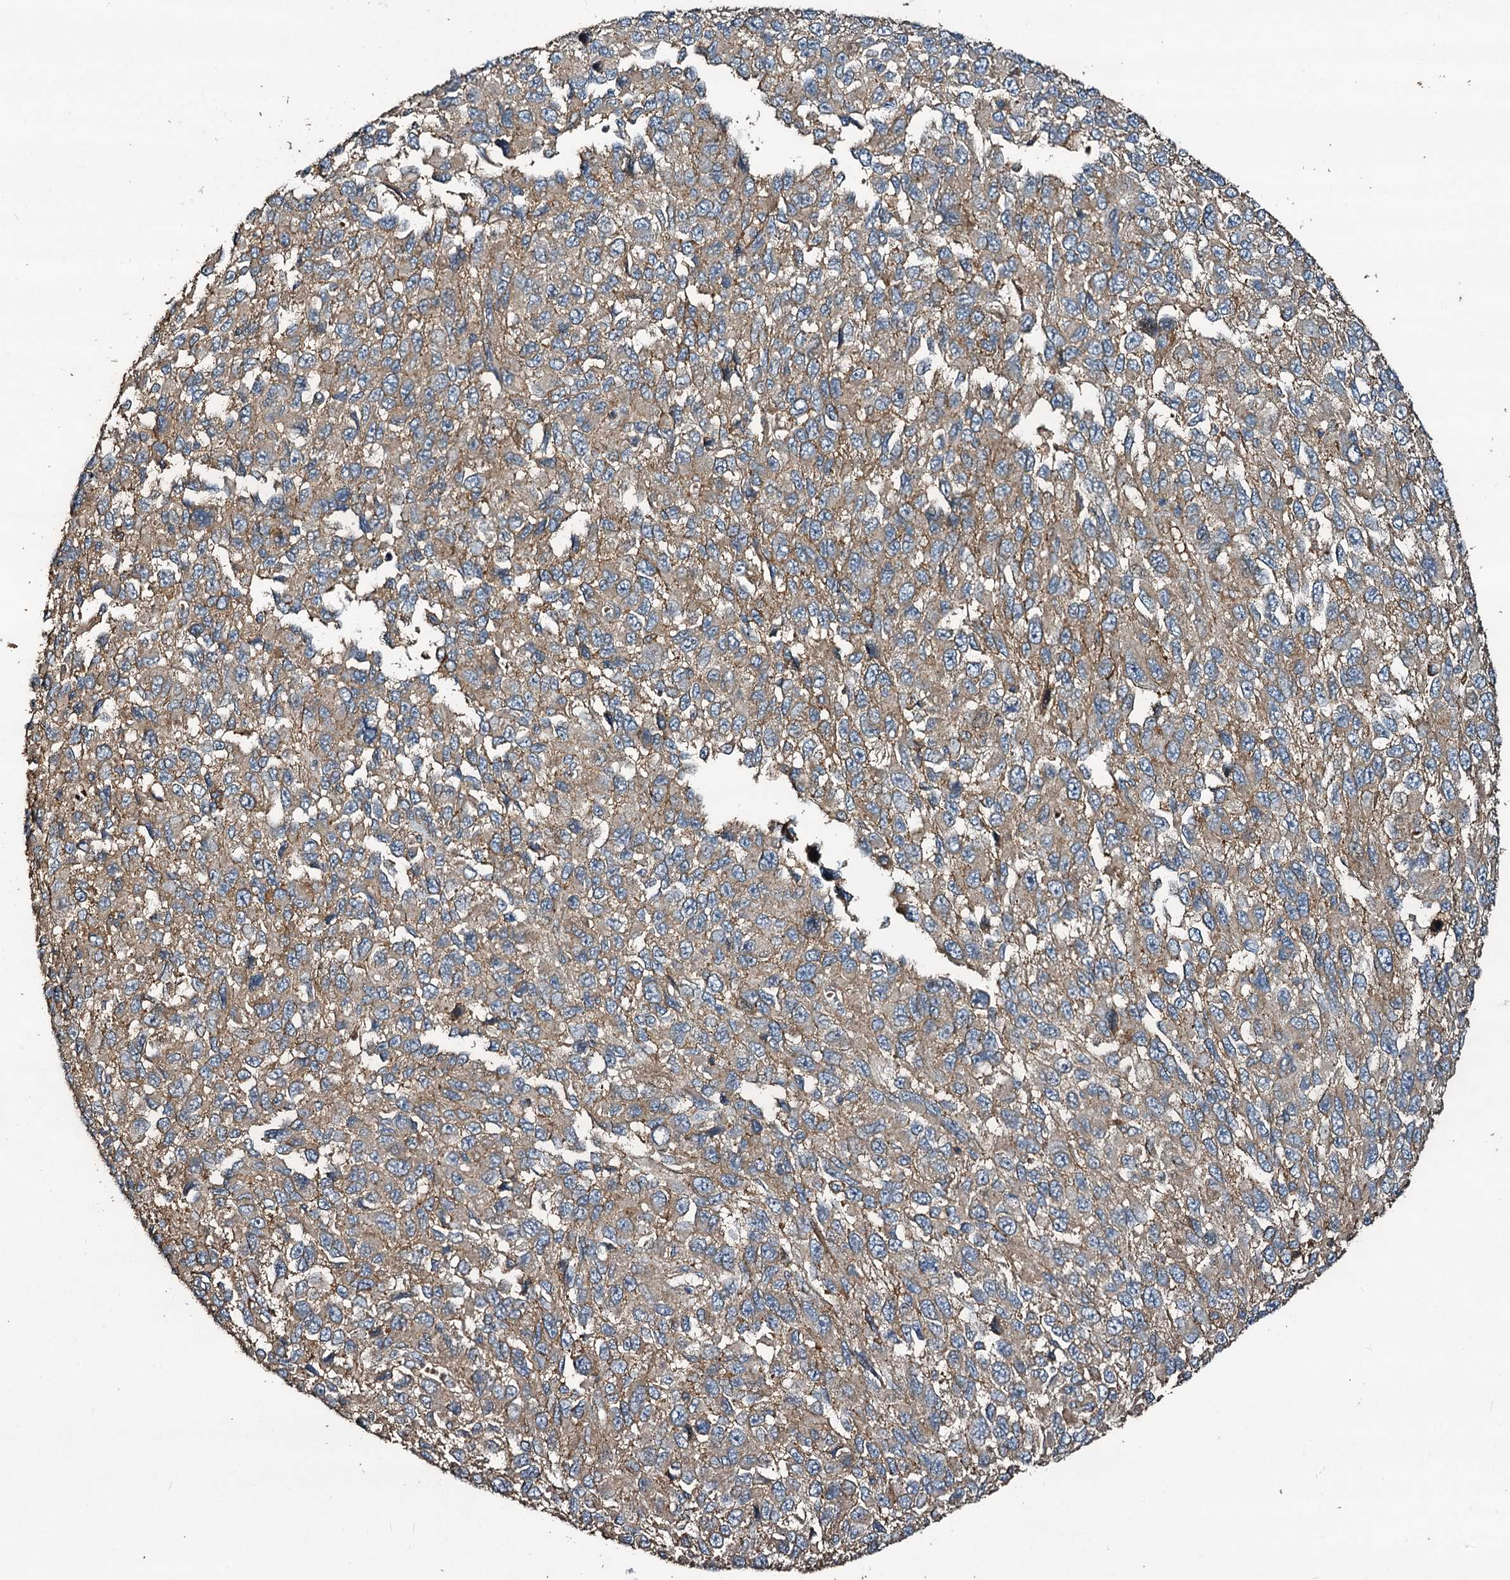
{"staining": {"intensity": "weak", "quantity": ">75%", "location": "cytoplasmic/membranous"}, "tissue": "melanoma", "cell_type": "Tumor cells", "image_type": "cancer", "snomed": [{"axis": "morphology", "description": "Normal tissue, NOS"}, {"axis": "morphology", "description": "Malignant melanoma, NOS"}, {"axis": "topography", "description": "Skin"}], "caption": "Malignant melanoma stained with a protein marker exhibits weak staining in tumor cells.", "gene": "NOTCH2NLA", "patient": {"sex": "female", "age": 96}}